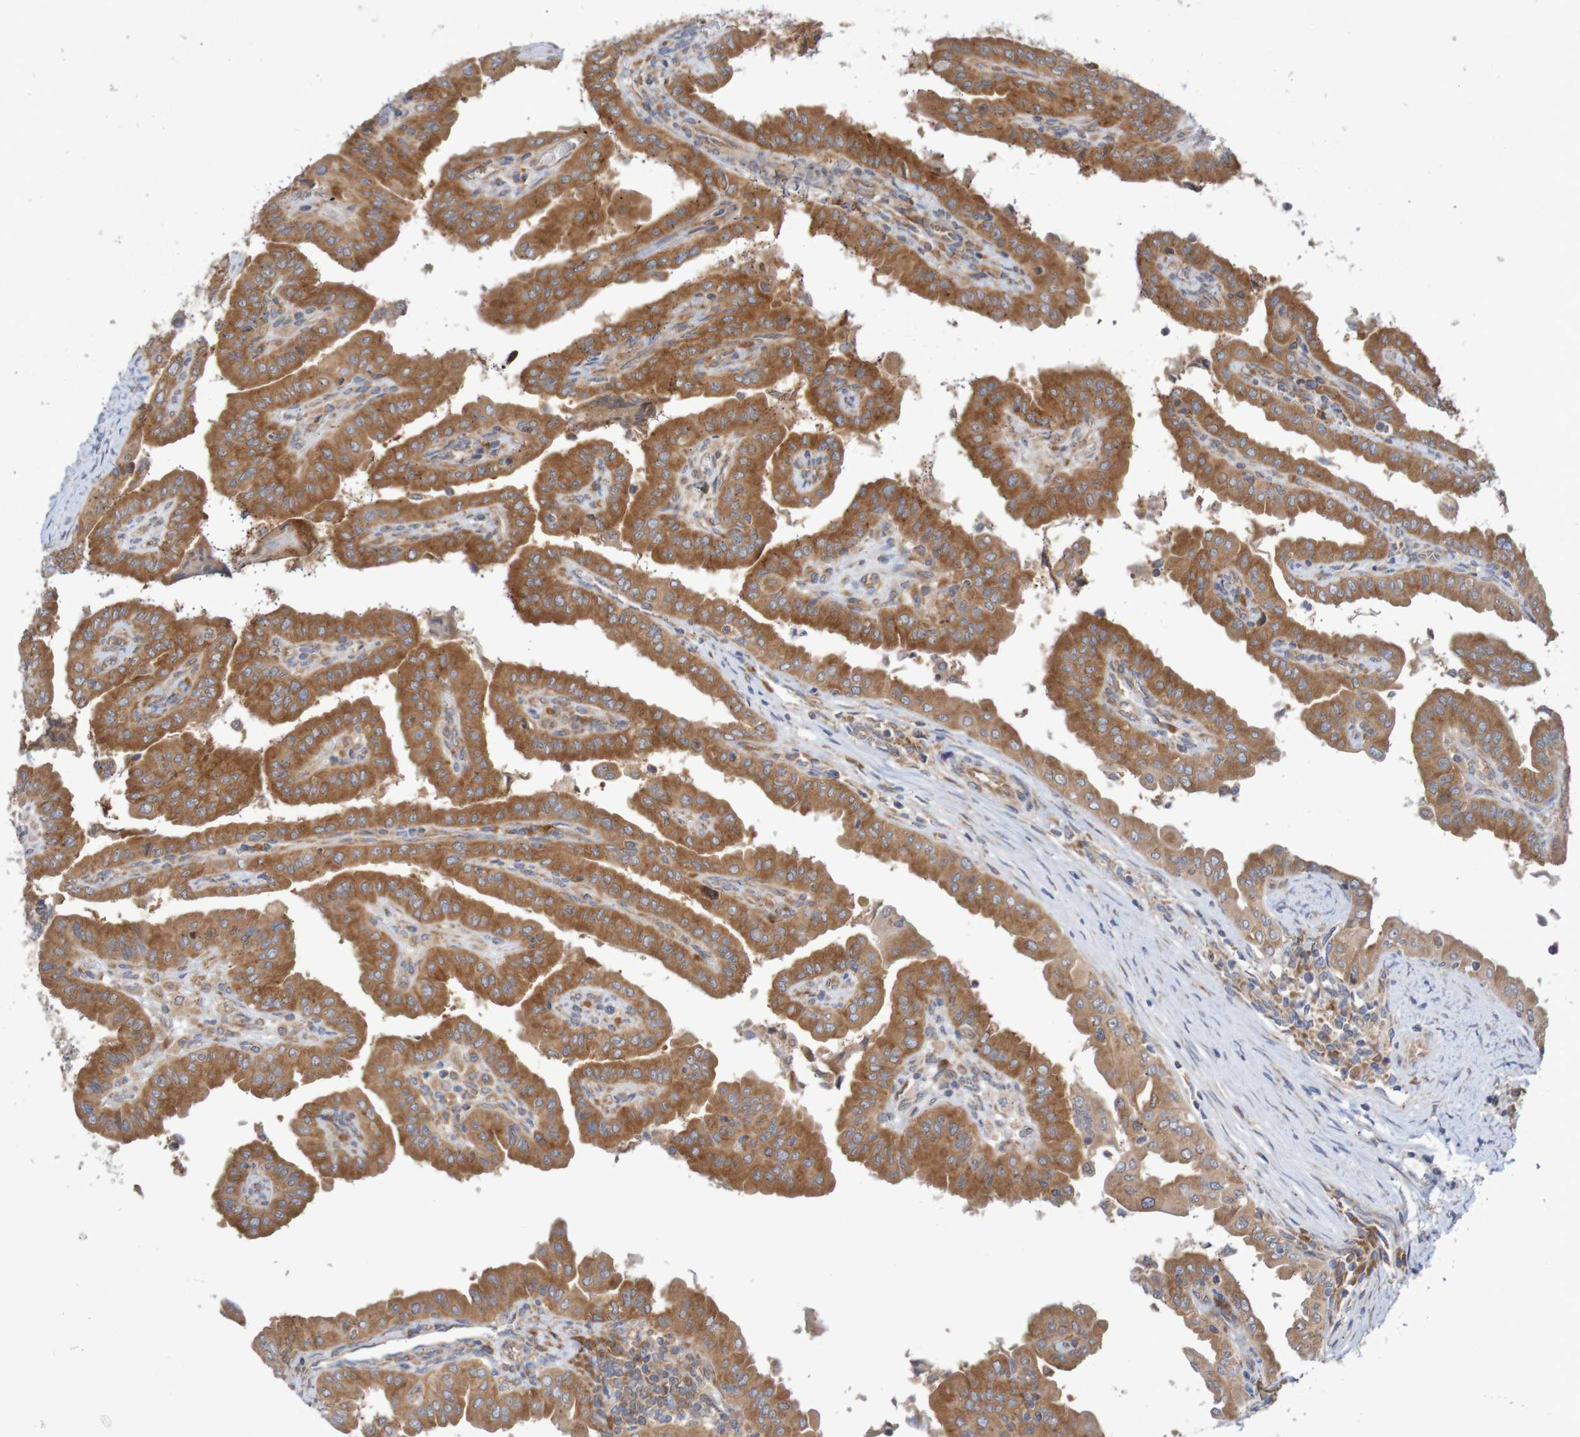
{"staining": {"intensity": "moderate", "quantity": ">75%", "location": "cytoplasmic/membranous"}, "tissue": "thyroid cancer", "cell_type": "Tumor cells", "image_type": "cancer", "snomed": [{"axis": "morphology", "description": "Papillary adenocarcinoma, NOS"}, {"axis": "topography", "description": "Thyroid gland"}], "caption": "DAB (3,3'-diaminobenzidine) immunohistochemical staining of papillary adenocarcinoma (thyroid) exhibits moderate cytoplasmic/membranous protein positivity in about >75% of tumor cells.", "gene": "LRRC47", "patient": {"sex": "male", "age": 33}}